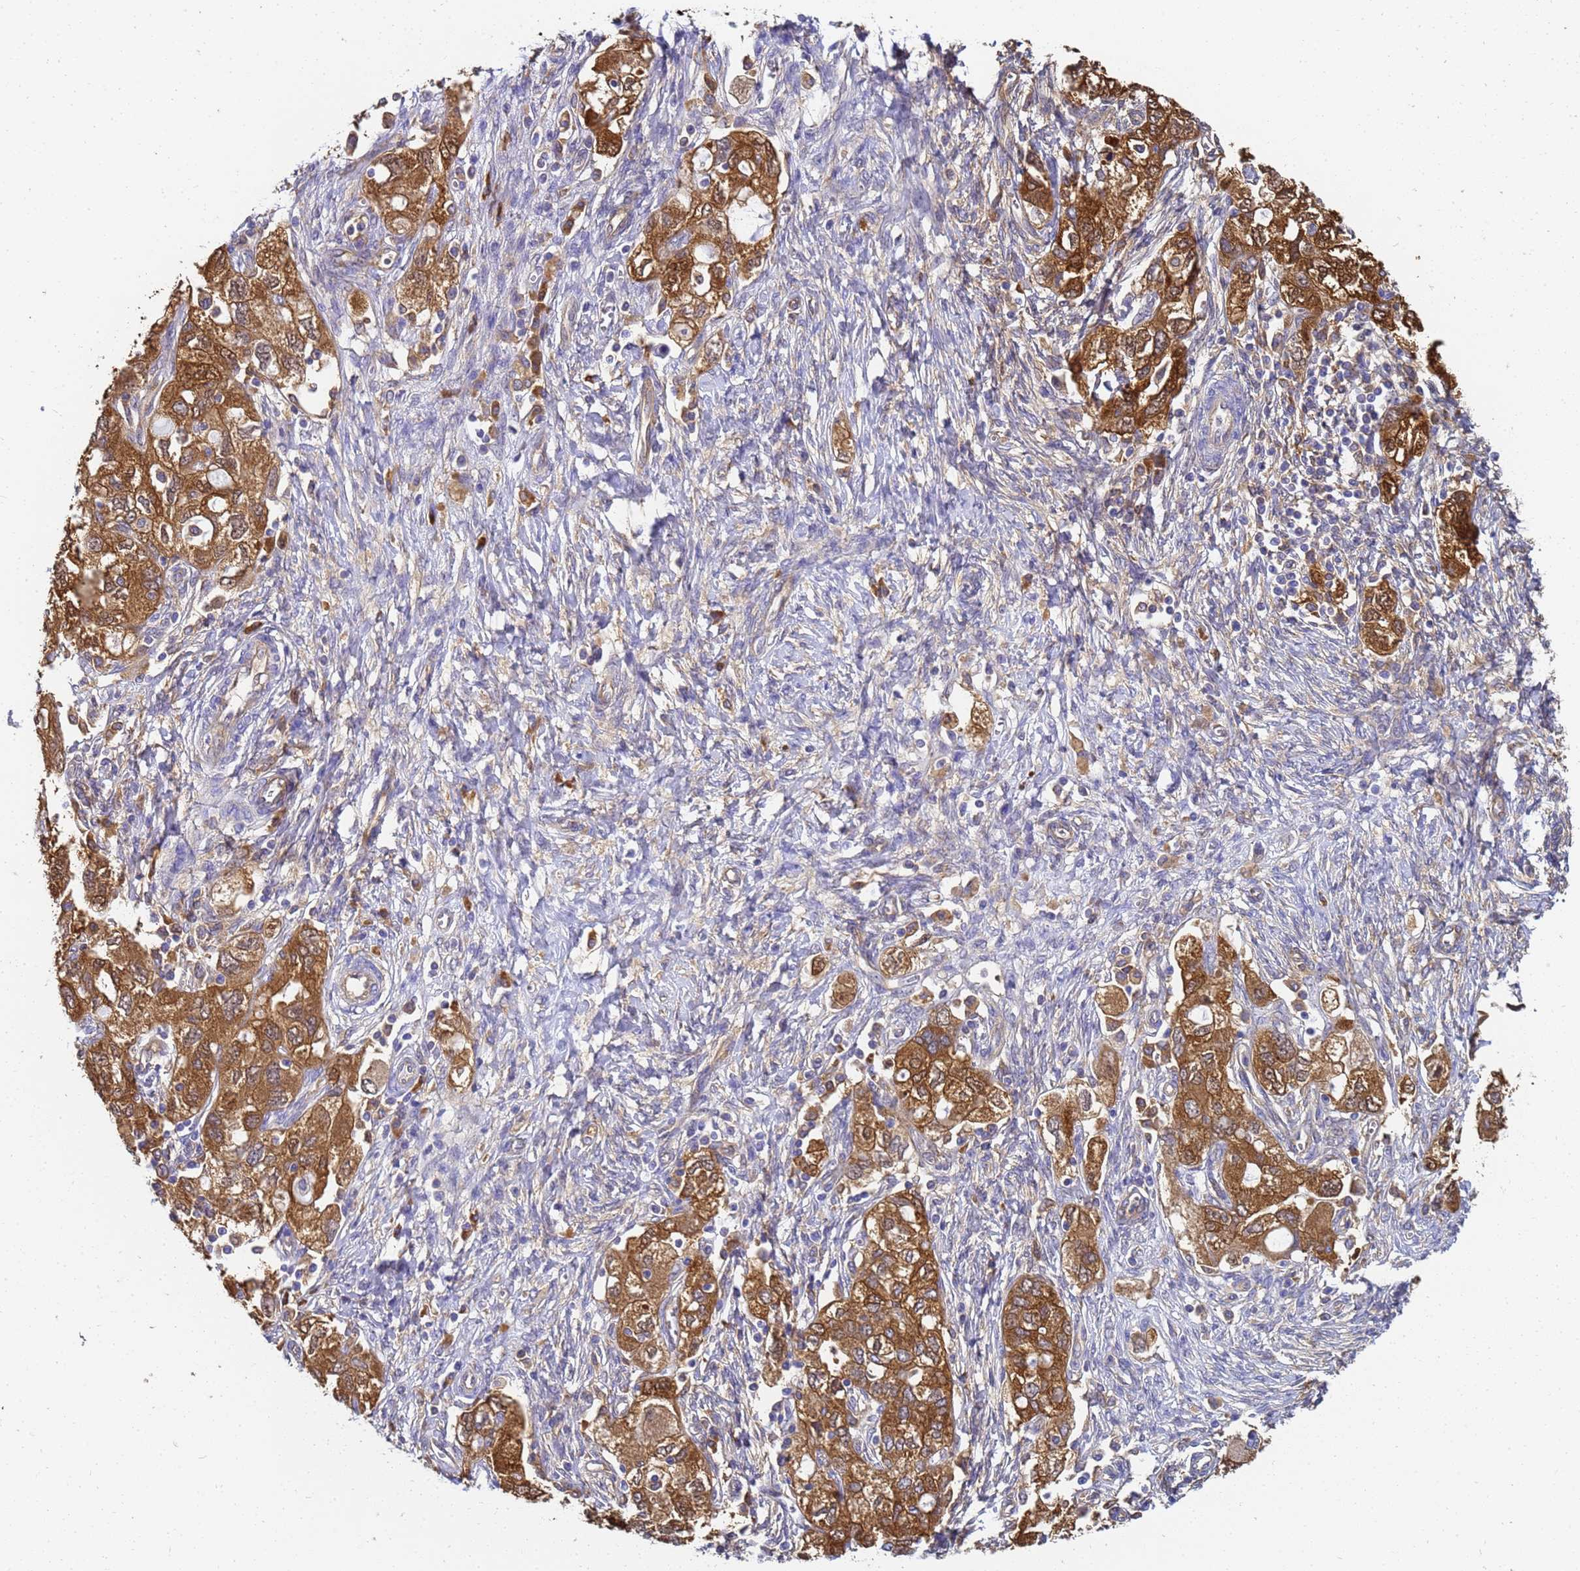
{"staining": {"intensity": "moderate", "quantity": ">75%", "location": "cytoplasmic/membranous"}, "tissue": "ovarian cancer", "cell_type": "Tumor cells", "image_type": "cancer", "snomed": [{"axis": "morphology", "description": "Carcinoma, NOS"}, {"axis": "morphology", "description": "Cystadenocarcinoma, serous, NOS"}, {"axis": "topography", "description": "Ovary"}], "caption": "Immunohistochemical staining of ovarian cancer (serous cystadenocarcinoma) reveals moderate cytoplasmic/membranous protein expression in about >75% of tumor cells.", "gene": "NME1-NME2", "patient": {"sex": "female", "age": 69}}